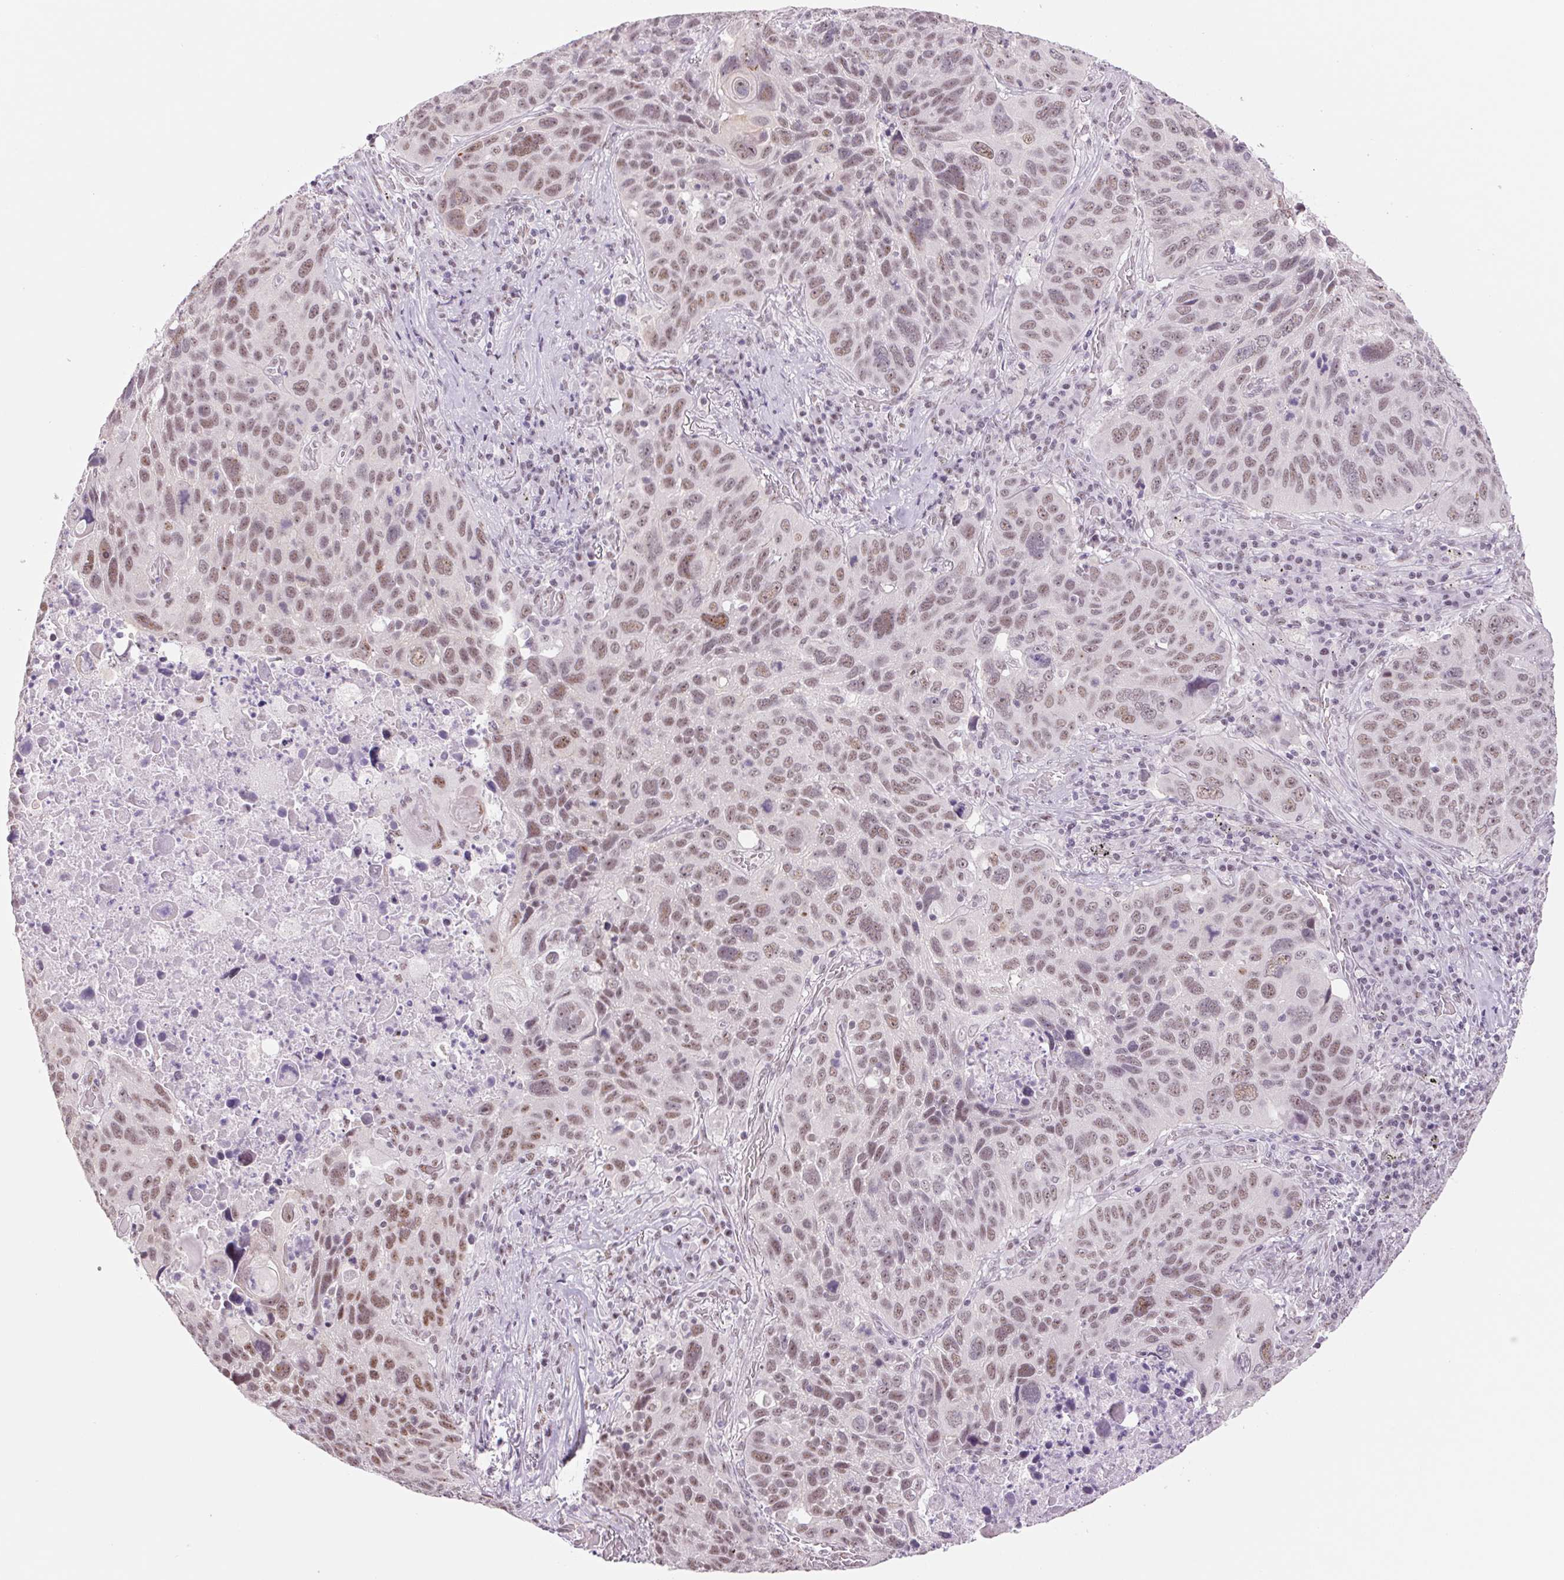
{"staining": {"intensity": "moderate", "quantity": ">75%", "location": "nuclear"}, "tissue": "lung cancer", "cell_type": "Tumor cells", "image_type": "cancer", "snomed": [{"axis": "morphology", "description": "Squamous cell carcinoma, NOS"}, {"axis": "topography", "description": "Lung"}], "caption": "Protein staining of lung cancer (squamous cell carcinoma) tissue exhibits moderate nuclear staining in approximately >75% of tumor cells. The staining was performed using DAB (3,3'-diaminobenzidine), with brown indicating positive protein expression. Nuclei are stained blue with hematoxylin.", "gene": "ZC3H14", "patient": {"sex": "male", "age": 68}}